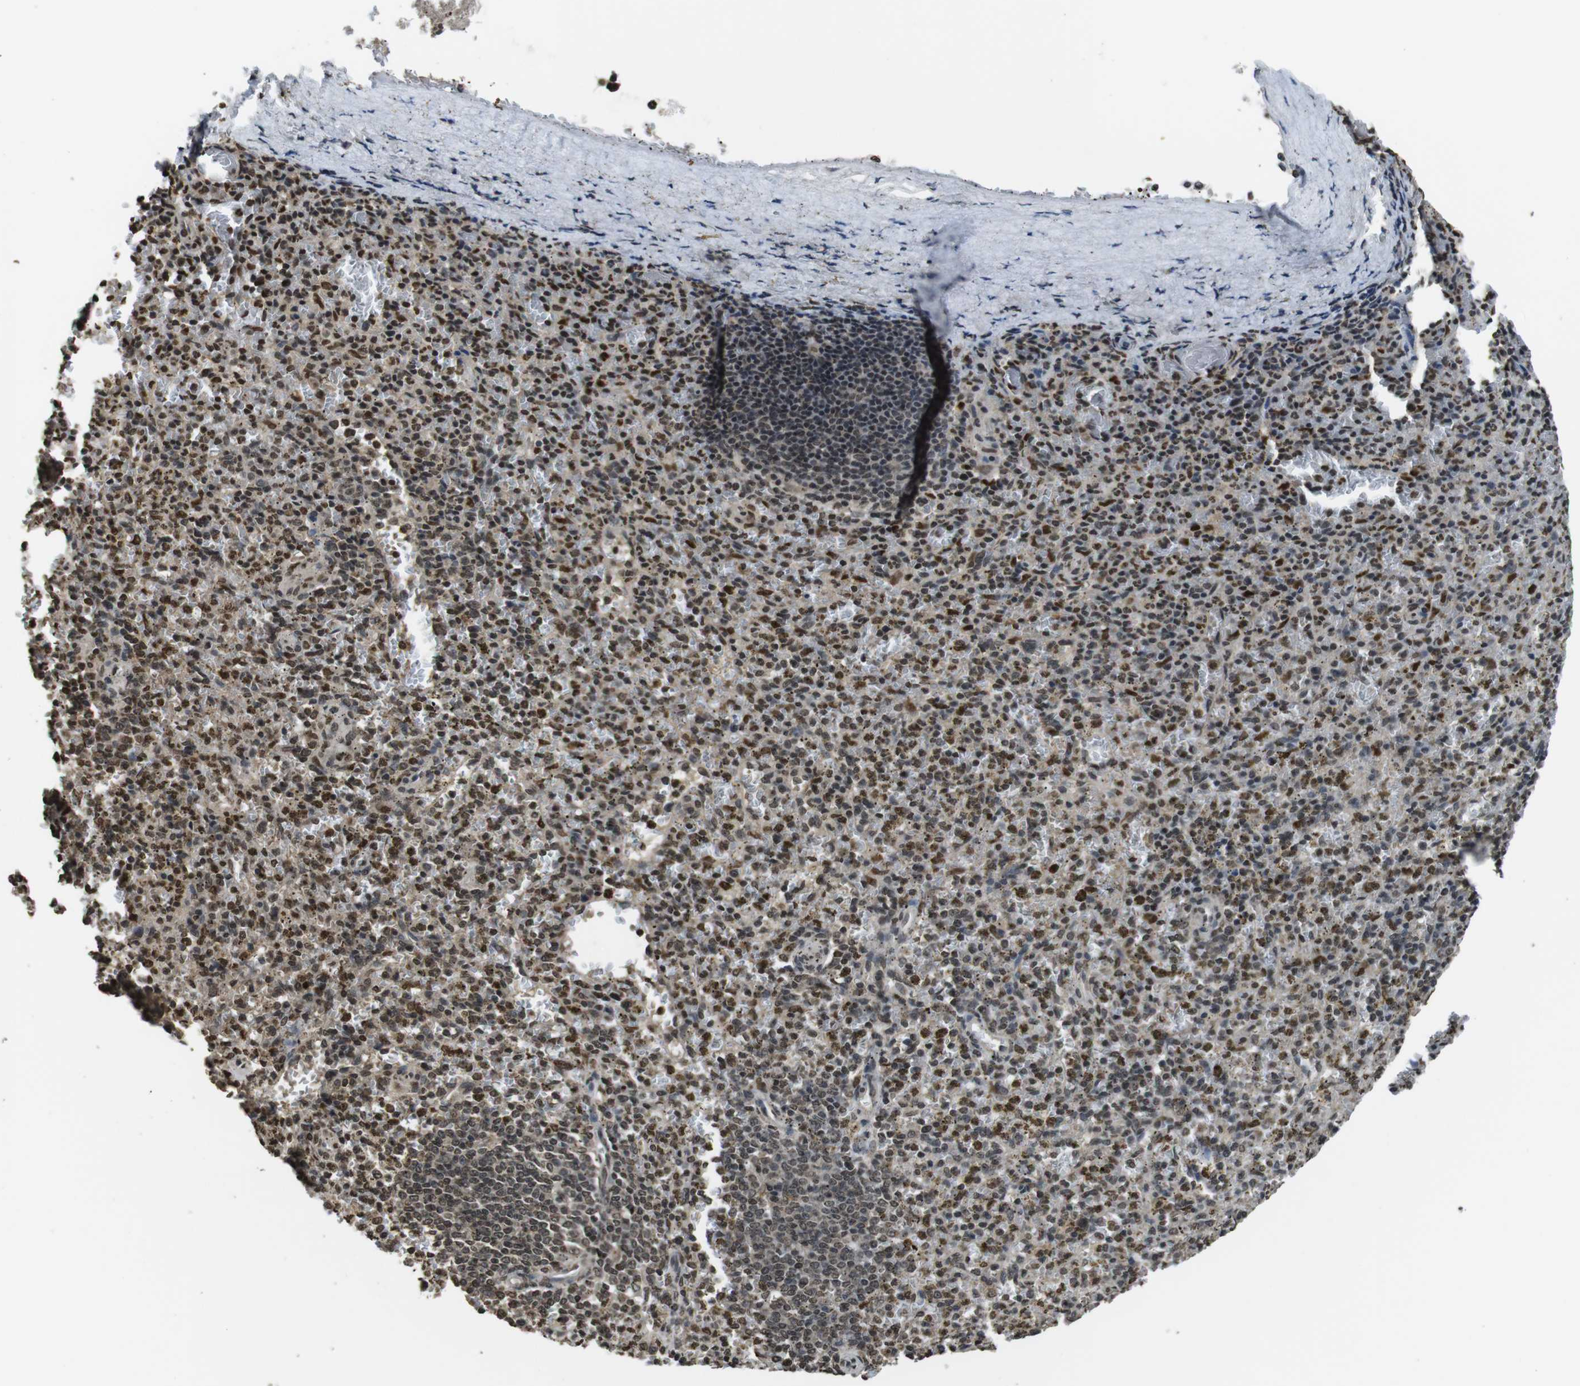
{"staining": {"intensity": "moderate", "quantity": ">75%", "location": "nuclear"}, "tissue": "spleen", "cell_type": "Cells in red pulp", "image_type": "normal", "snomed": [{"axis": "morphology", "description": "Normal tissue, NOS"}, {"axis": "topography", "description": "Spleen"}], "caption": "A high-resolution micrograph shows immunohistochemistry (IHC) staining of unremarkable spleen, which reveals moderate nuclear staining in approximately >75% of cells in red pulp.", "gene": "MAF", "patient": {"sex": "male", "age": 72}}